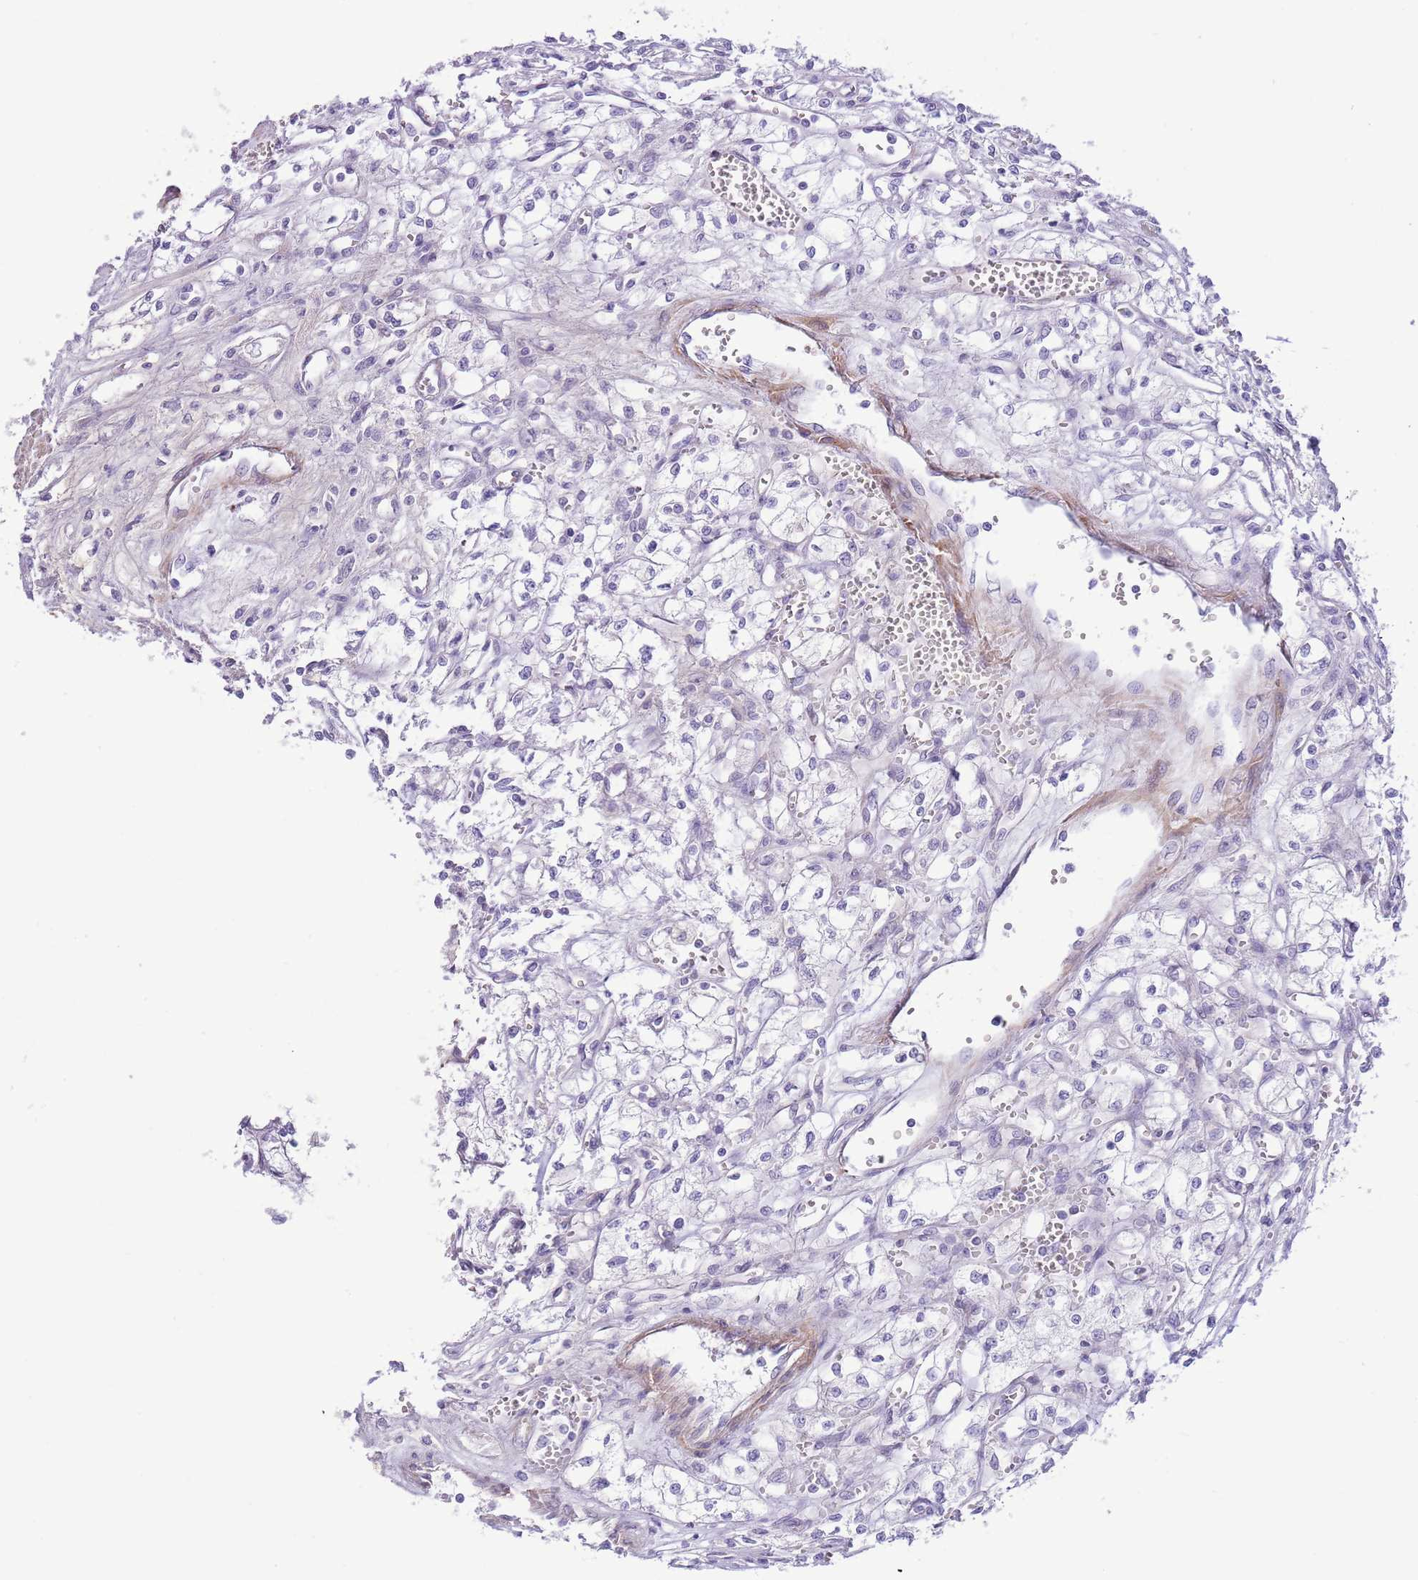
{"staining": {"intensity": "negative", "quantity": "none", "location": "none"}, "tissue": "renal cancer", "cell_type": "Tumor cells", "image_type": "cancer", "snomed": [{"axis": "morphology", "description": "Adenocarcinoma, NOS"}, {"axis": "topography", "description": "Kidney"}], "caption": "Tumor cells are negative for protein expression in human renal cancer.", "gene": "ZC4H2", "patient": {"sex": "male", "age": 59}}